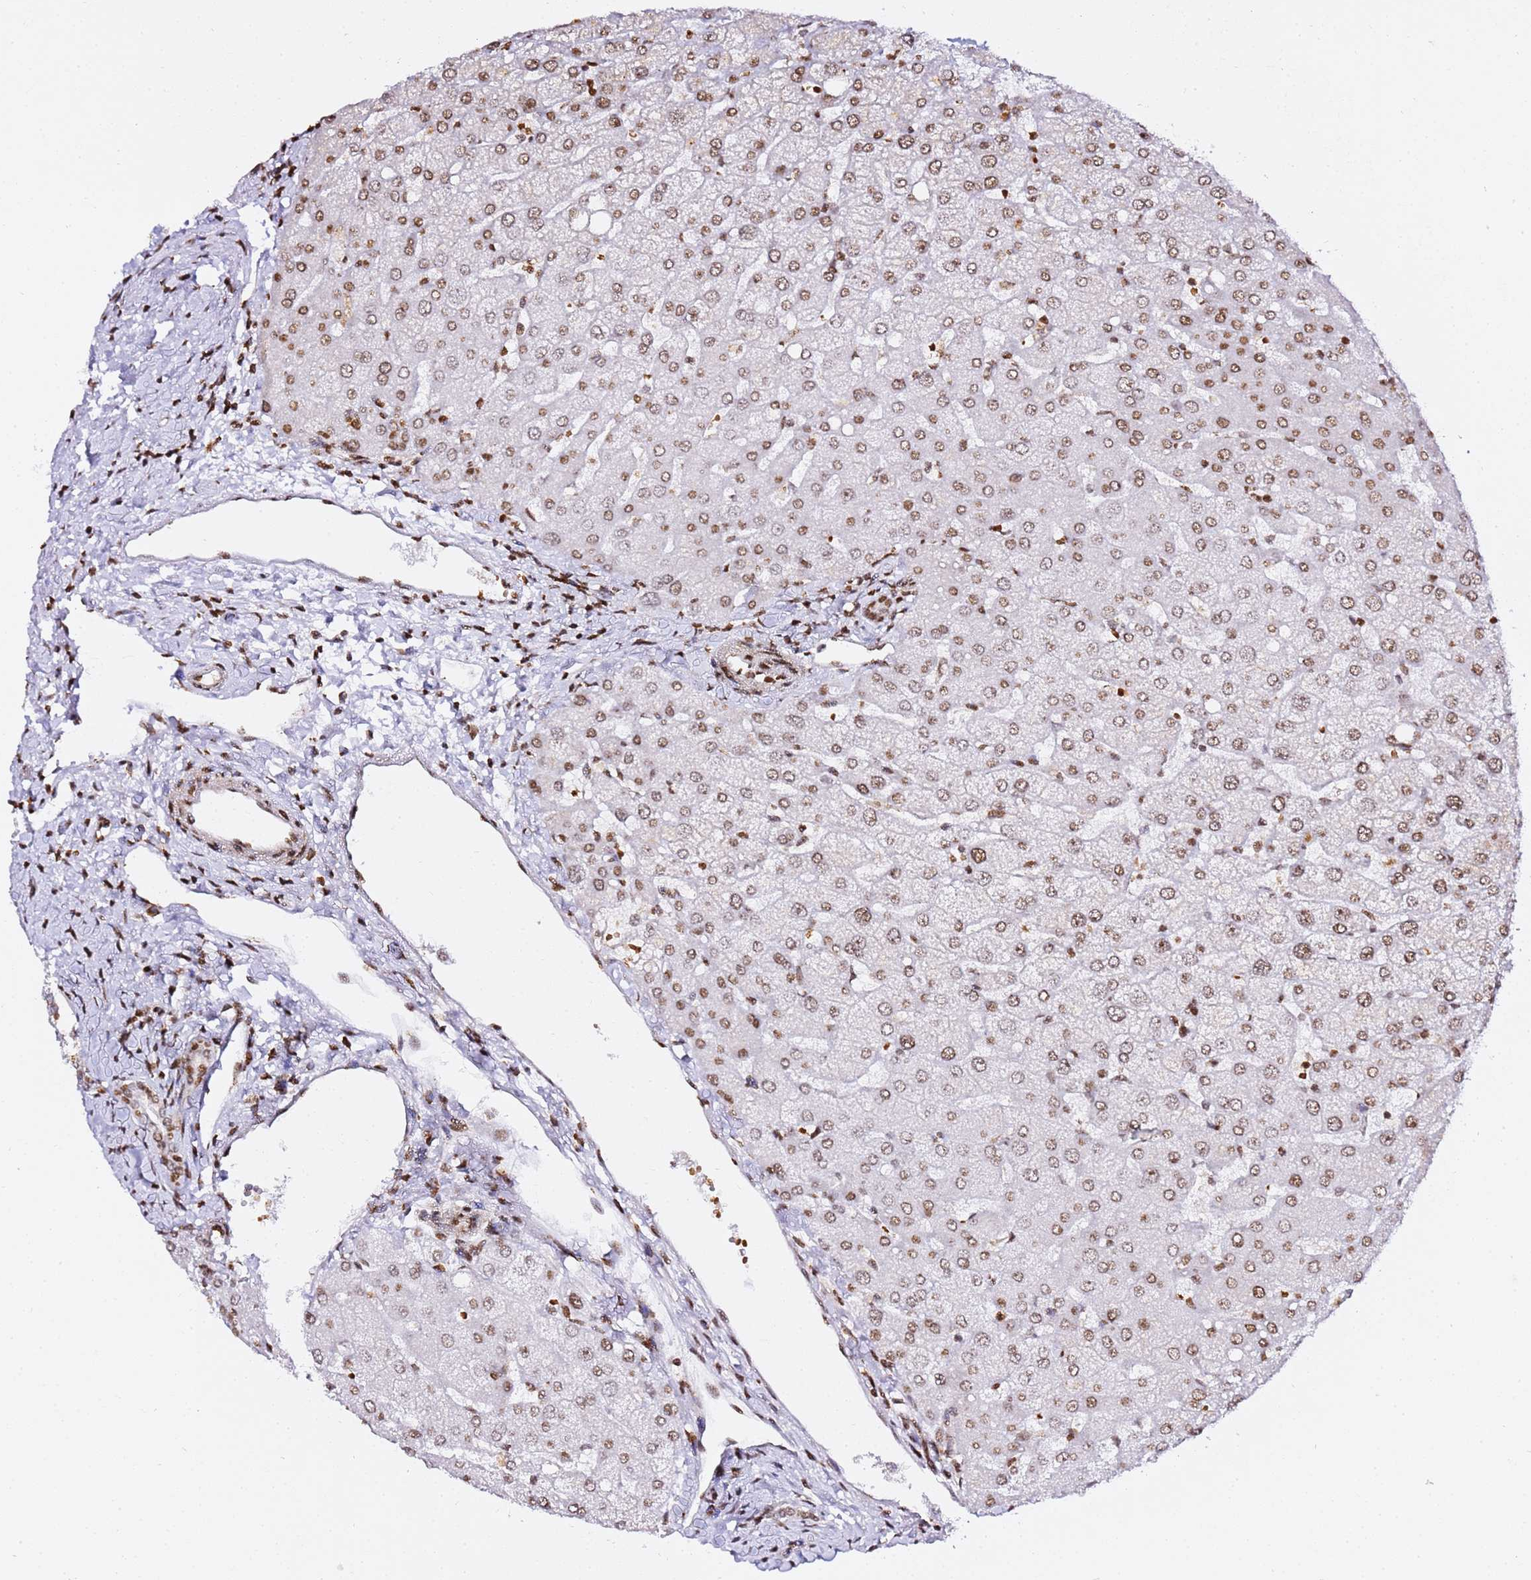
{"staining": {"intensity": "moderate", "quantity": ">75%", "location": "nuclear"}, "tissue": "liver", "cell_type": "Cholangiocytes", "image_type": "normal", "snomed": [{"axis": "morphology", "description": "Normal tissue, NOS"}, {"axis": "topography", "description": "Liver"}], "caption": "IHC (DAB) staining of unremarkable human liver shows moderate nuclear protein expression in approximately >75% of cholangiocytes.", "gene": "GBP2", "patient": {"sex": "female", "age": 54}}